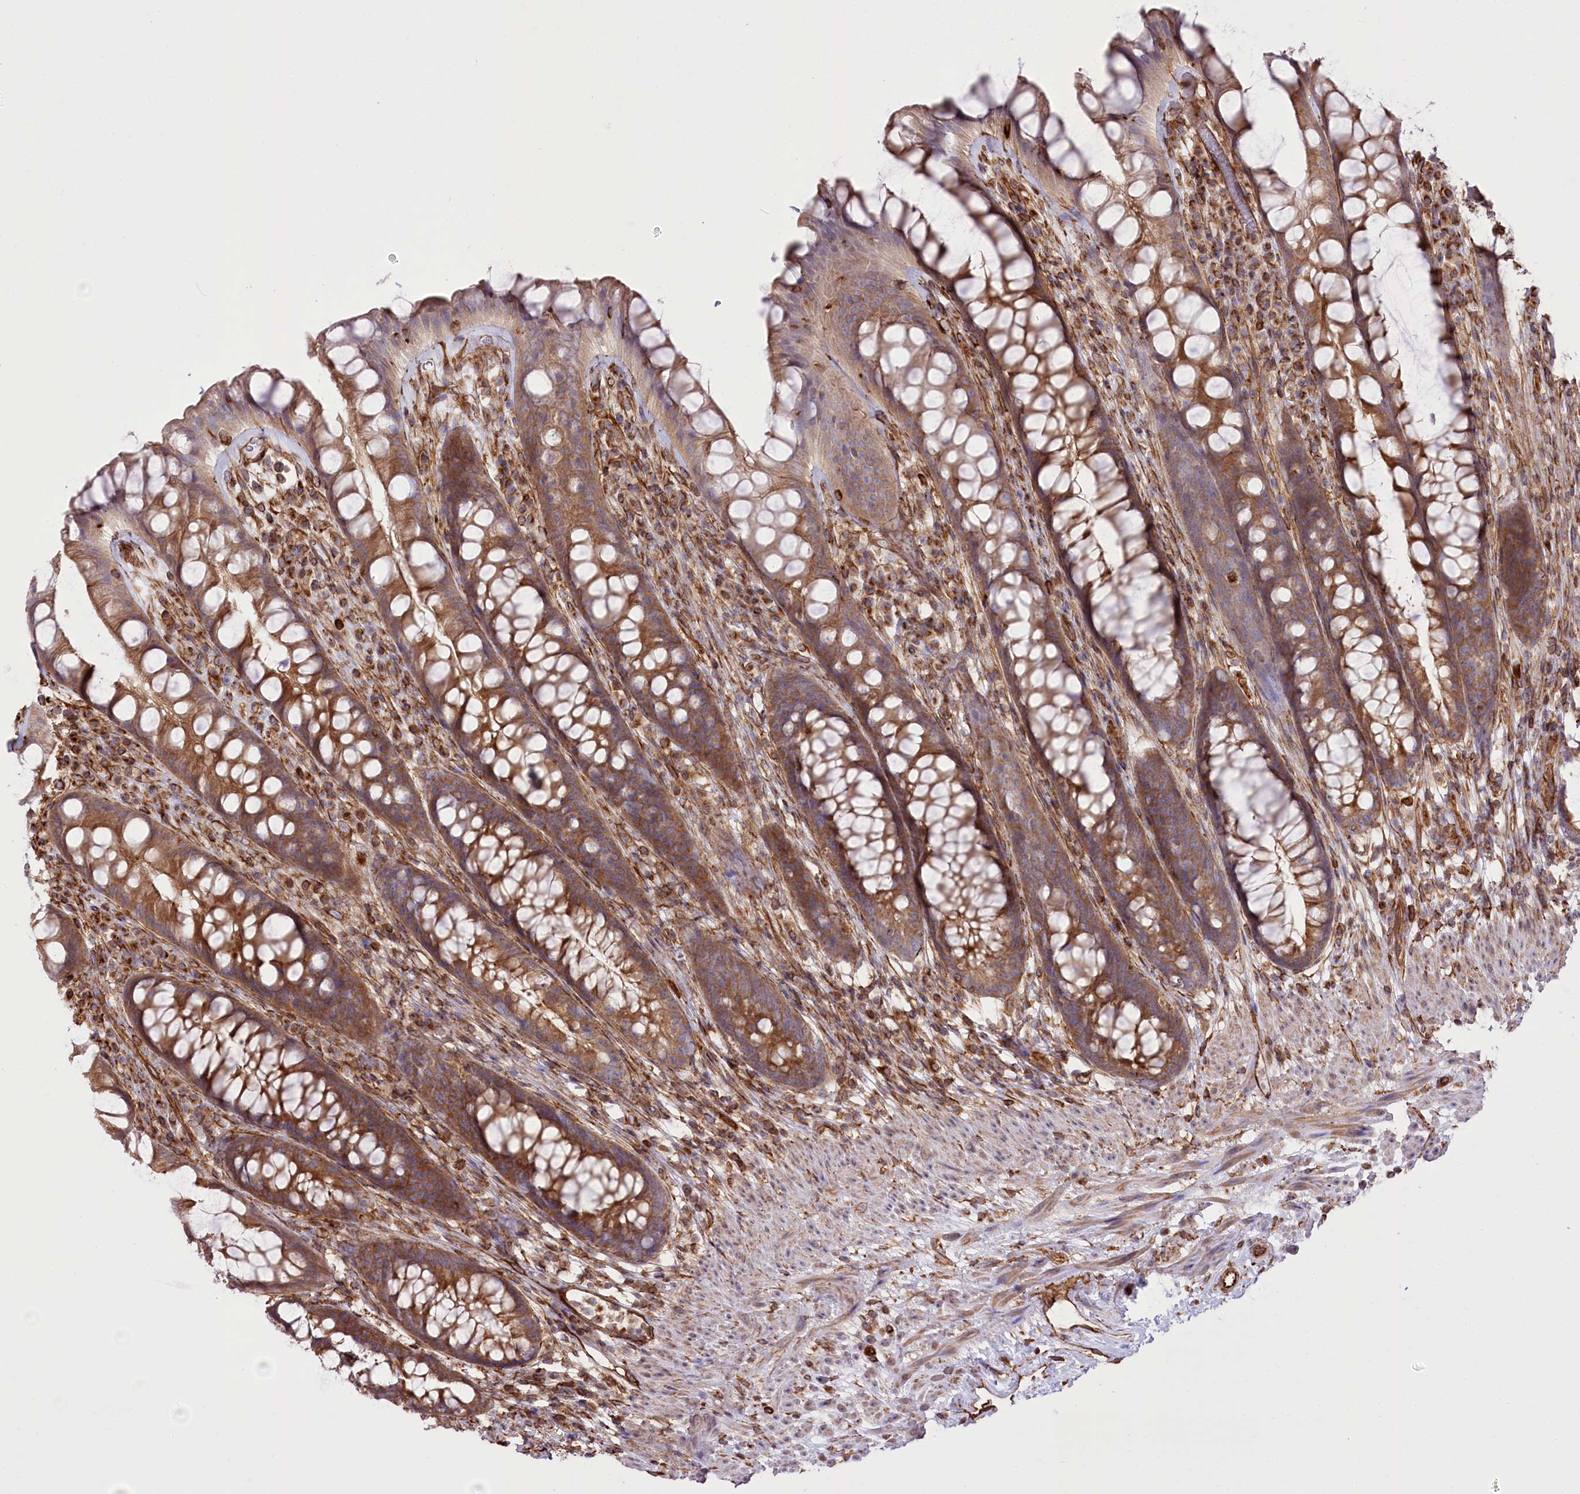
{"staining": {"intensity": "moderate", "quantity": ">75%", "location": "cytoplasmic/membranous"}, "tissue": "rectum", "cell_type": "Glandular cells", "image_type": "normal", "snomed": [{"axis": "morphology", "description": "Normal tissue, NOS"}, {"axis": "topography", "description": "Rectum"}], "caption": "Immunohistochemical staining of unremarkable rectum demonstrates >75% levels of moderate cytoplasmic/membranous protein expression in about >75% of glandular cells.", "gene": "TTC1", "patient": {"sex": "male", "age": 74}}